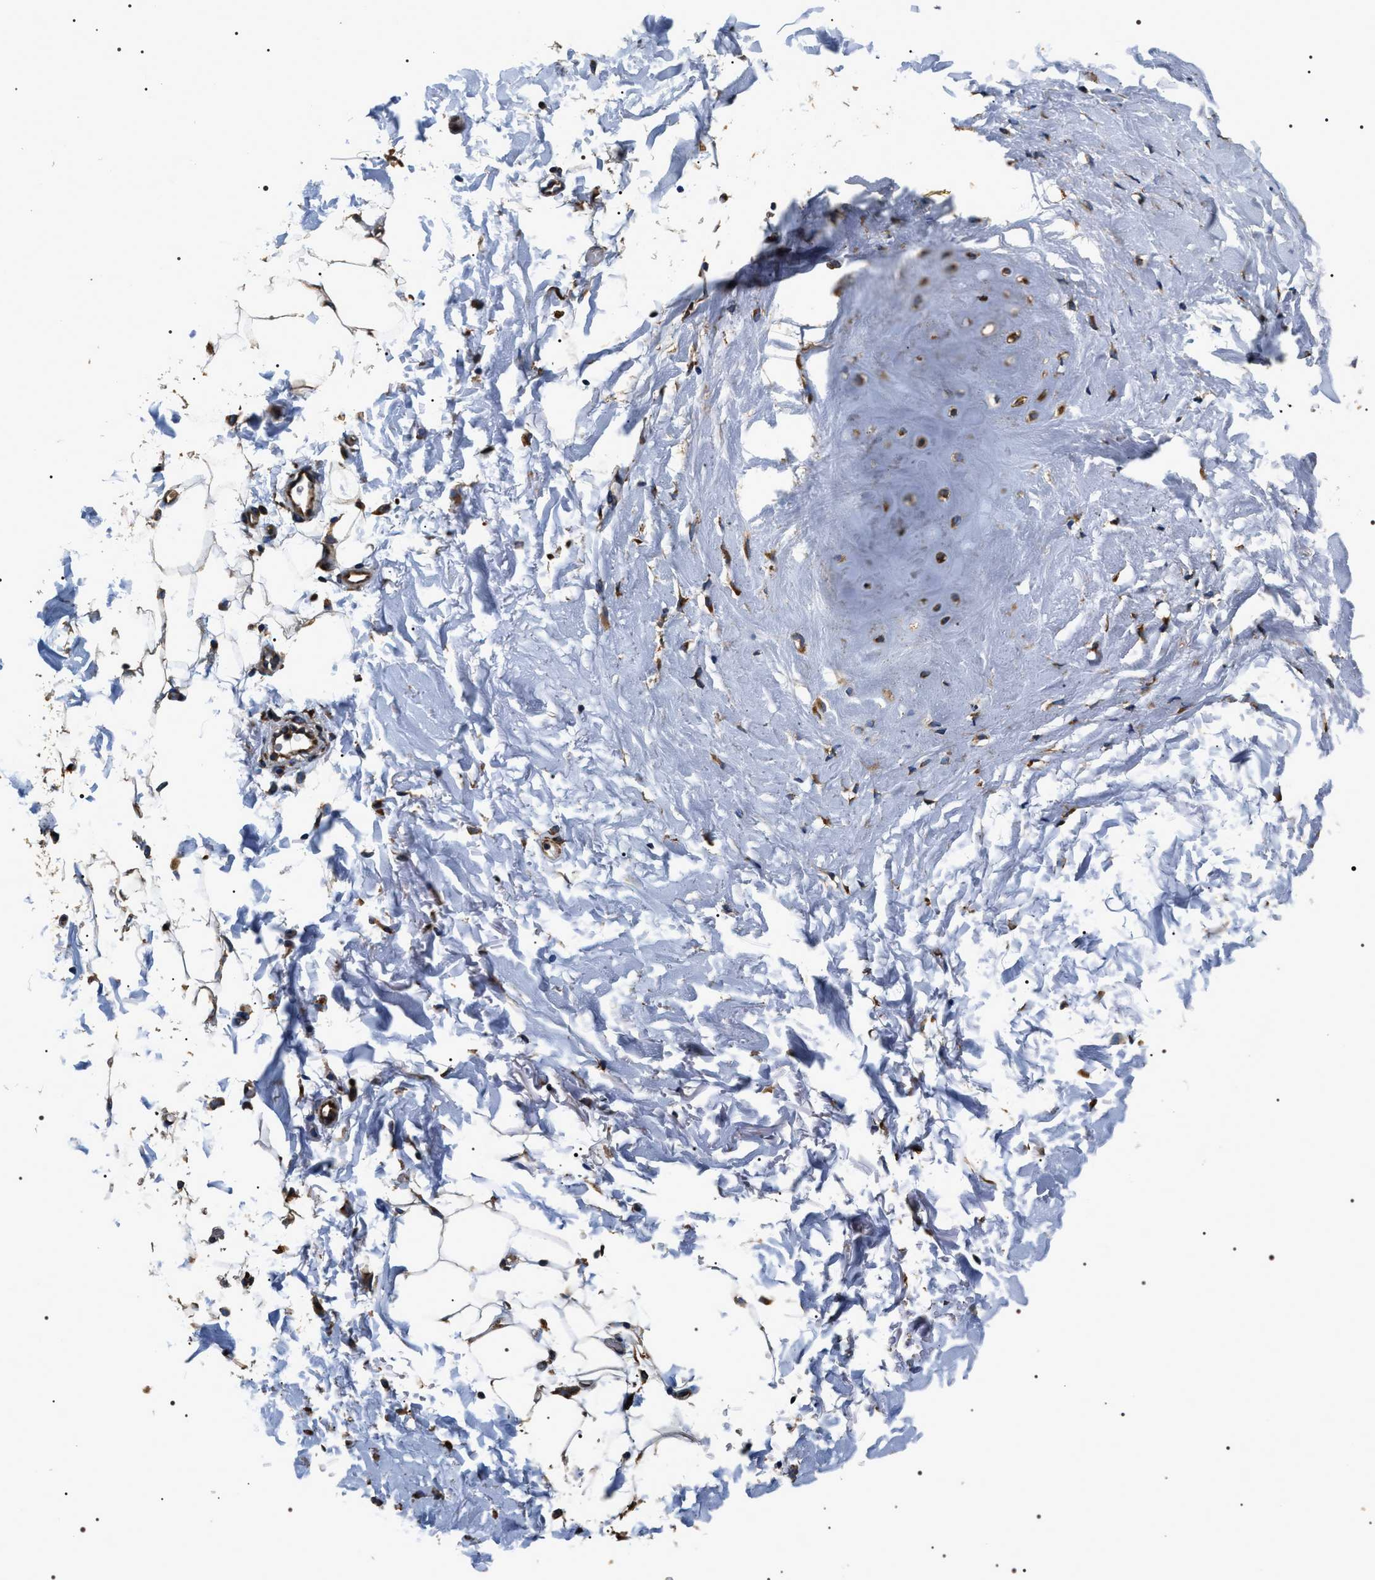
{"staining": {"intensity": "moderate", "quantity": "25%-75%", "location": "cytoplasmic/membranous"}, "tissue": "adipose tissue", "cell_type": "Adipocytes", "image_type": "normal", "snomed": [{"axis": "morphology", "description": "Normal tissue, NOS"}, {"axis": "topography", "description": "Cartilage tissue"}, {"axis": "topography", "description": "Bronchus"}], "caption": "Immunohistochemistry (IHC) photomicrograph of benign human adipose tissue stained for a protein (brown), which demonstrates medium levels of moderate cytoplasmic/membranous staining in about 25%-75% of adipocytes.", "gene": "KTN1", "patient": {"sex": "female", "age": 73}}